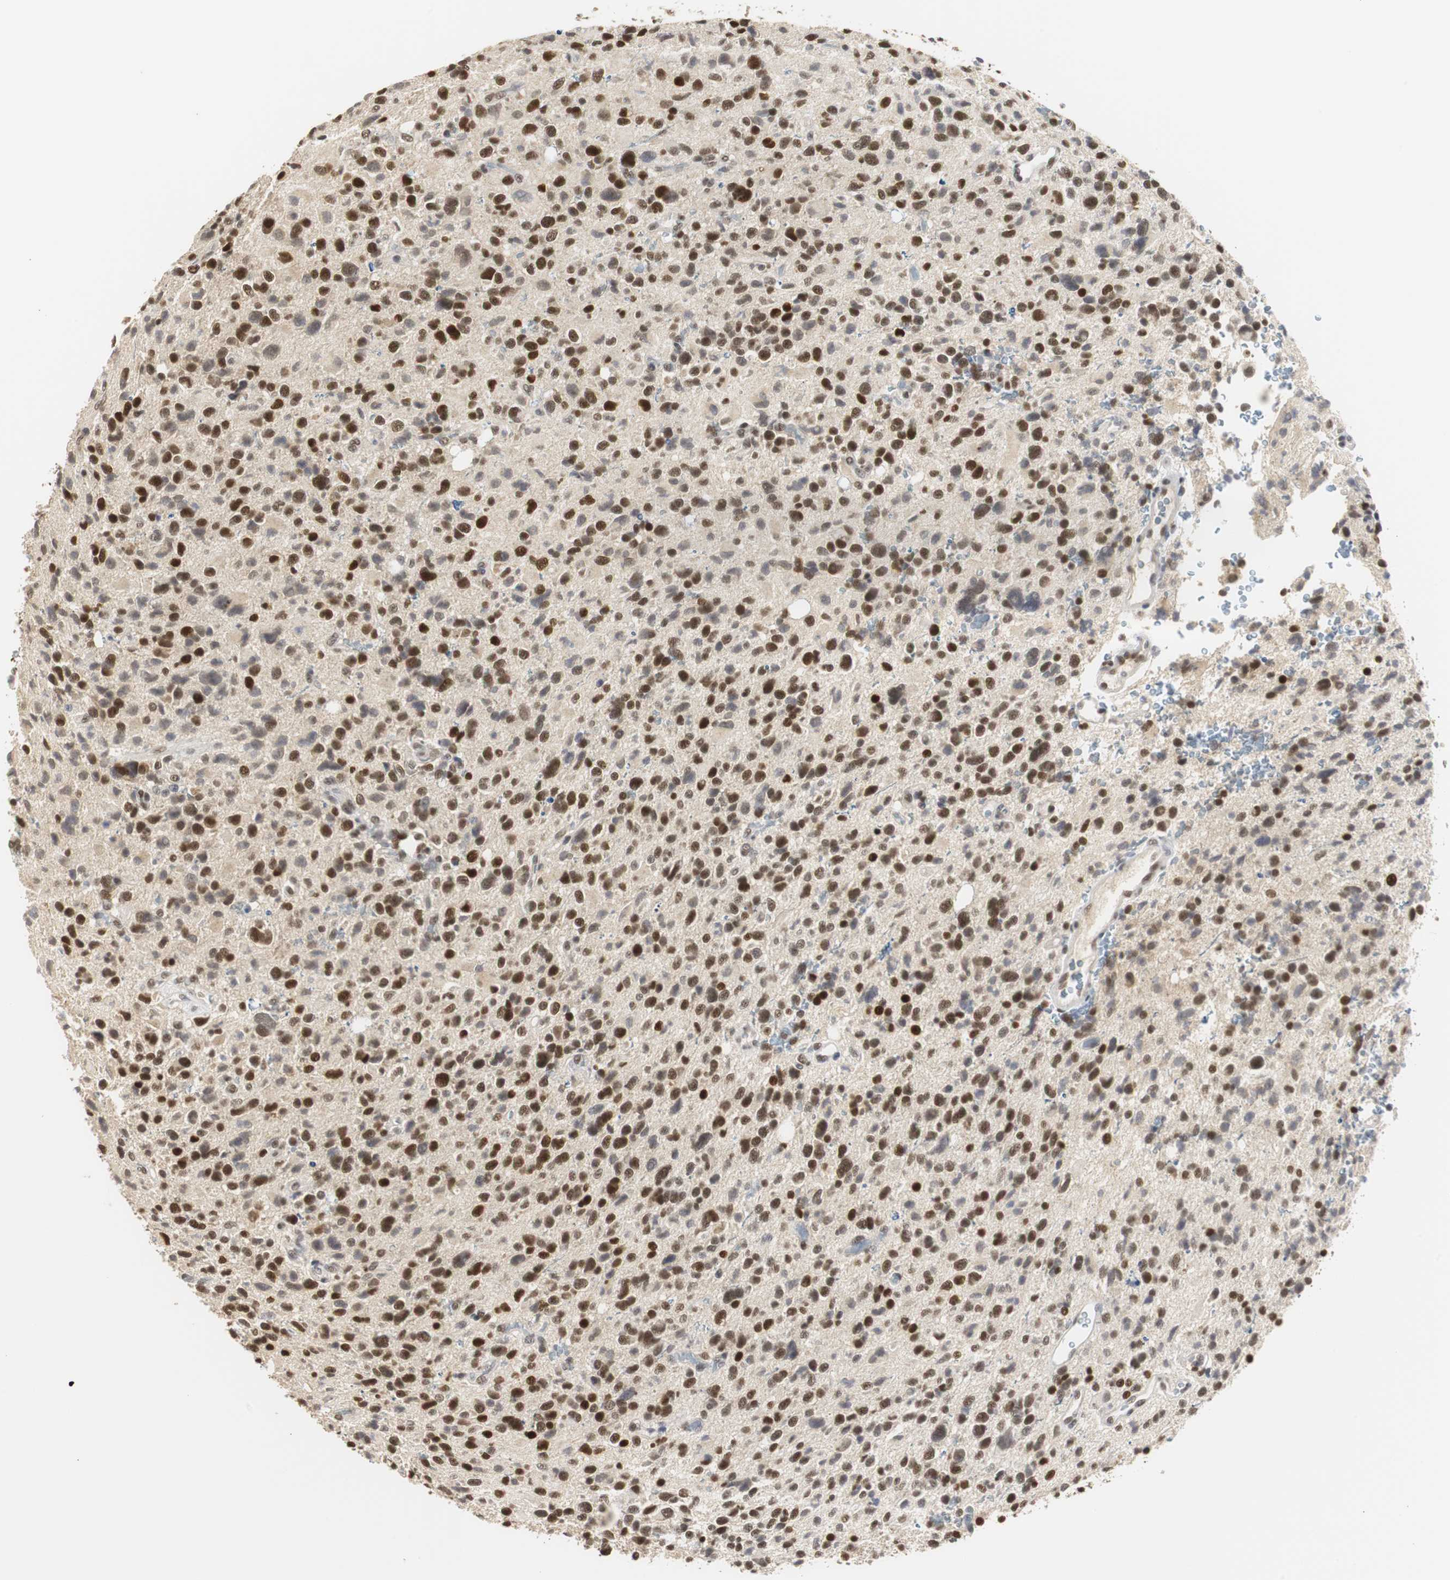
{"staining": {"intensity": "strong", "quantity": ">75%", "location": "nuclear"}, "tissue": "glioma", "cell_type": "Tumor cells", "image_type": "cancer", "snomed": [{"axis": "morphology", "description": "Glioma, malignant, High grade"}, {"axis": "topography", "description": "Brain"}], "caption": "Immunohistochemical staining of malignant glioma (high-grade) exhibits strong nuclear protein expression in about >75% of tumor cells.", "gene": "ZFC3H1", "patient": {"sex": "male", "age": 48}}